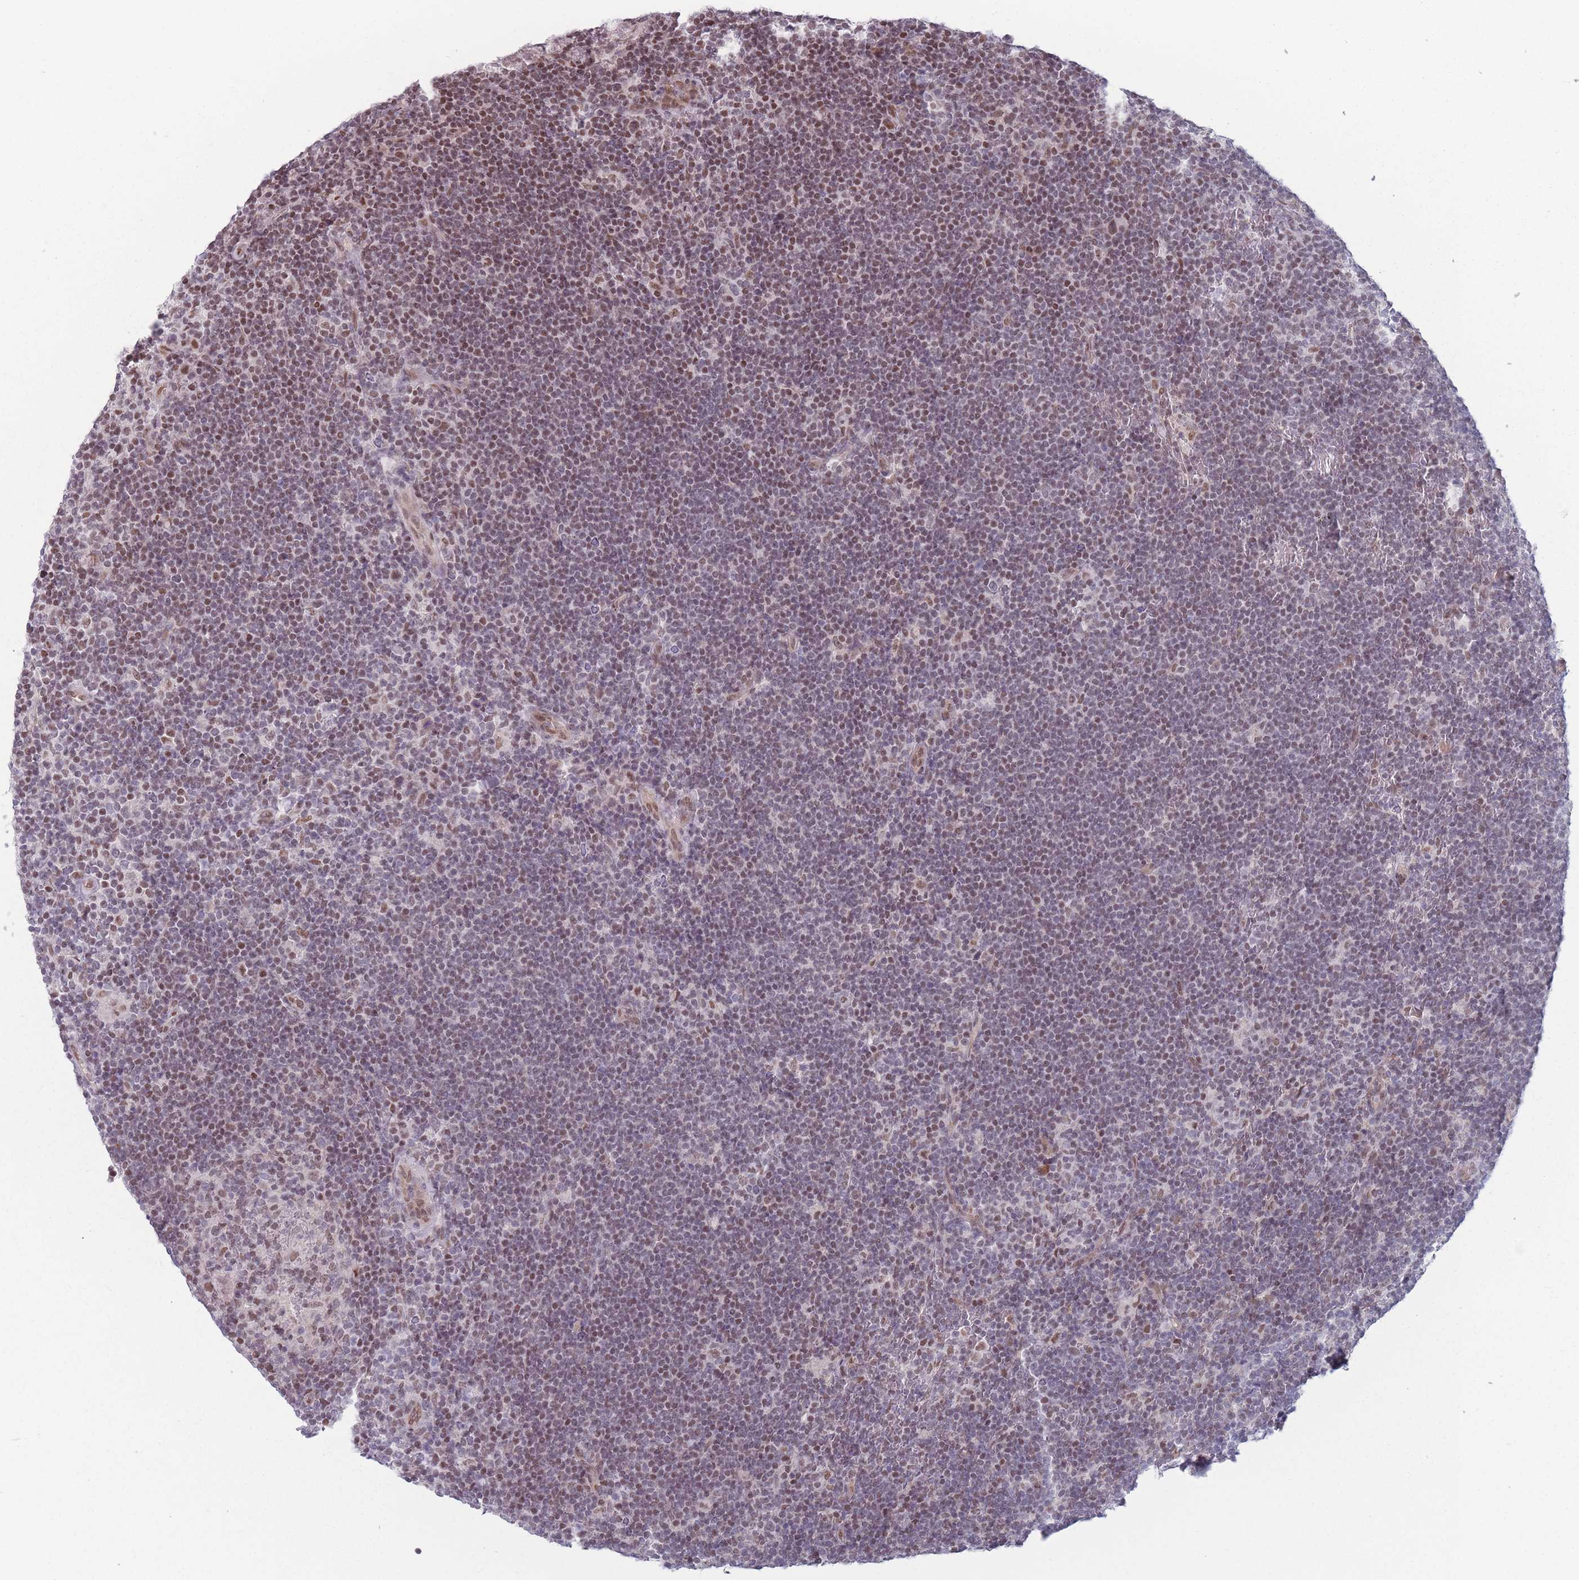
{"staining": {"intensity": "weak", "quantity": "25%-75%", "location": "nuclear"}, "tissue": "lymphoma", "cell_type": "Tumor cells", "image_type": "cancer", "snomed": [{"axis": "morphology", "description": "Hodgkin's disease, NOS"}, {"axis": "topography", "description": "Lymph node"}], "caption": "Immunohistochemical staining of Hodgkin's disease reveals low levels of weak nuclear protein expression in about 25%-75% of tumor cells. (brown staining indicates protein expression, while blue staining denotes nuclei).", "gene": "SH3BGRL2", "patient": {"sex": "female", "age": 57}}